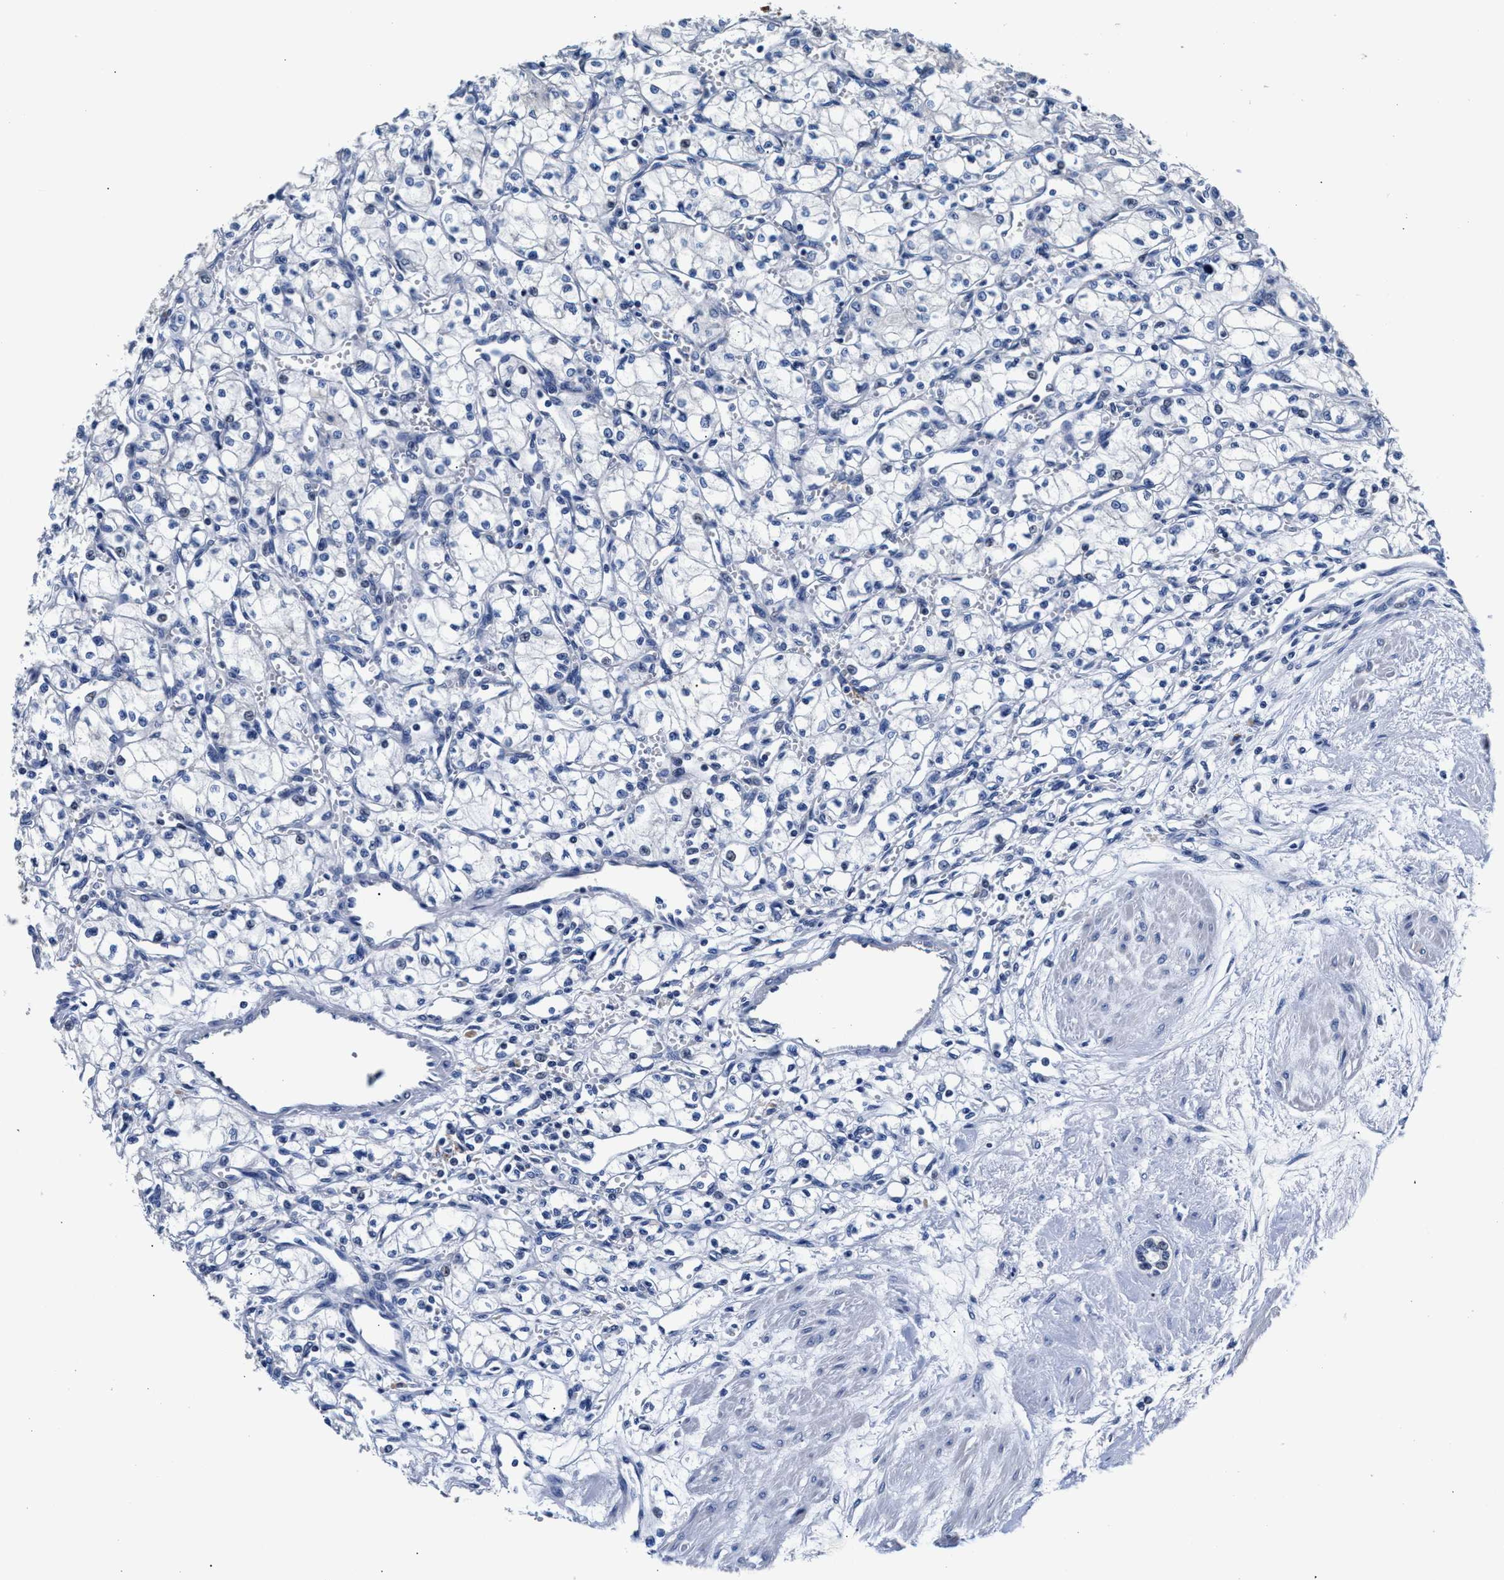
{"staining": {"intensity": "negative", "quantity": "none", "location": "none"}, "tissue": "renal cancer", "cell_type": "Tumor cells", "image_type": "cancer", "snomed": [{"axis": "morphology", "description": "Normal tissue, NOS"}, {"axis": "morphology", "description": "Adenocarcinoma, NOS"}, {"axis": "topography", "description": "Kidney"}], "caption": "This is an IHC micrograph of renal adenocarcinoma. There is no expression in tumor cells.", "gene": "GSTM1", "patient": {"sex": "male", "age": 59}}